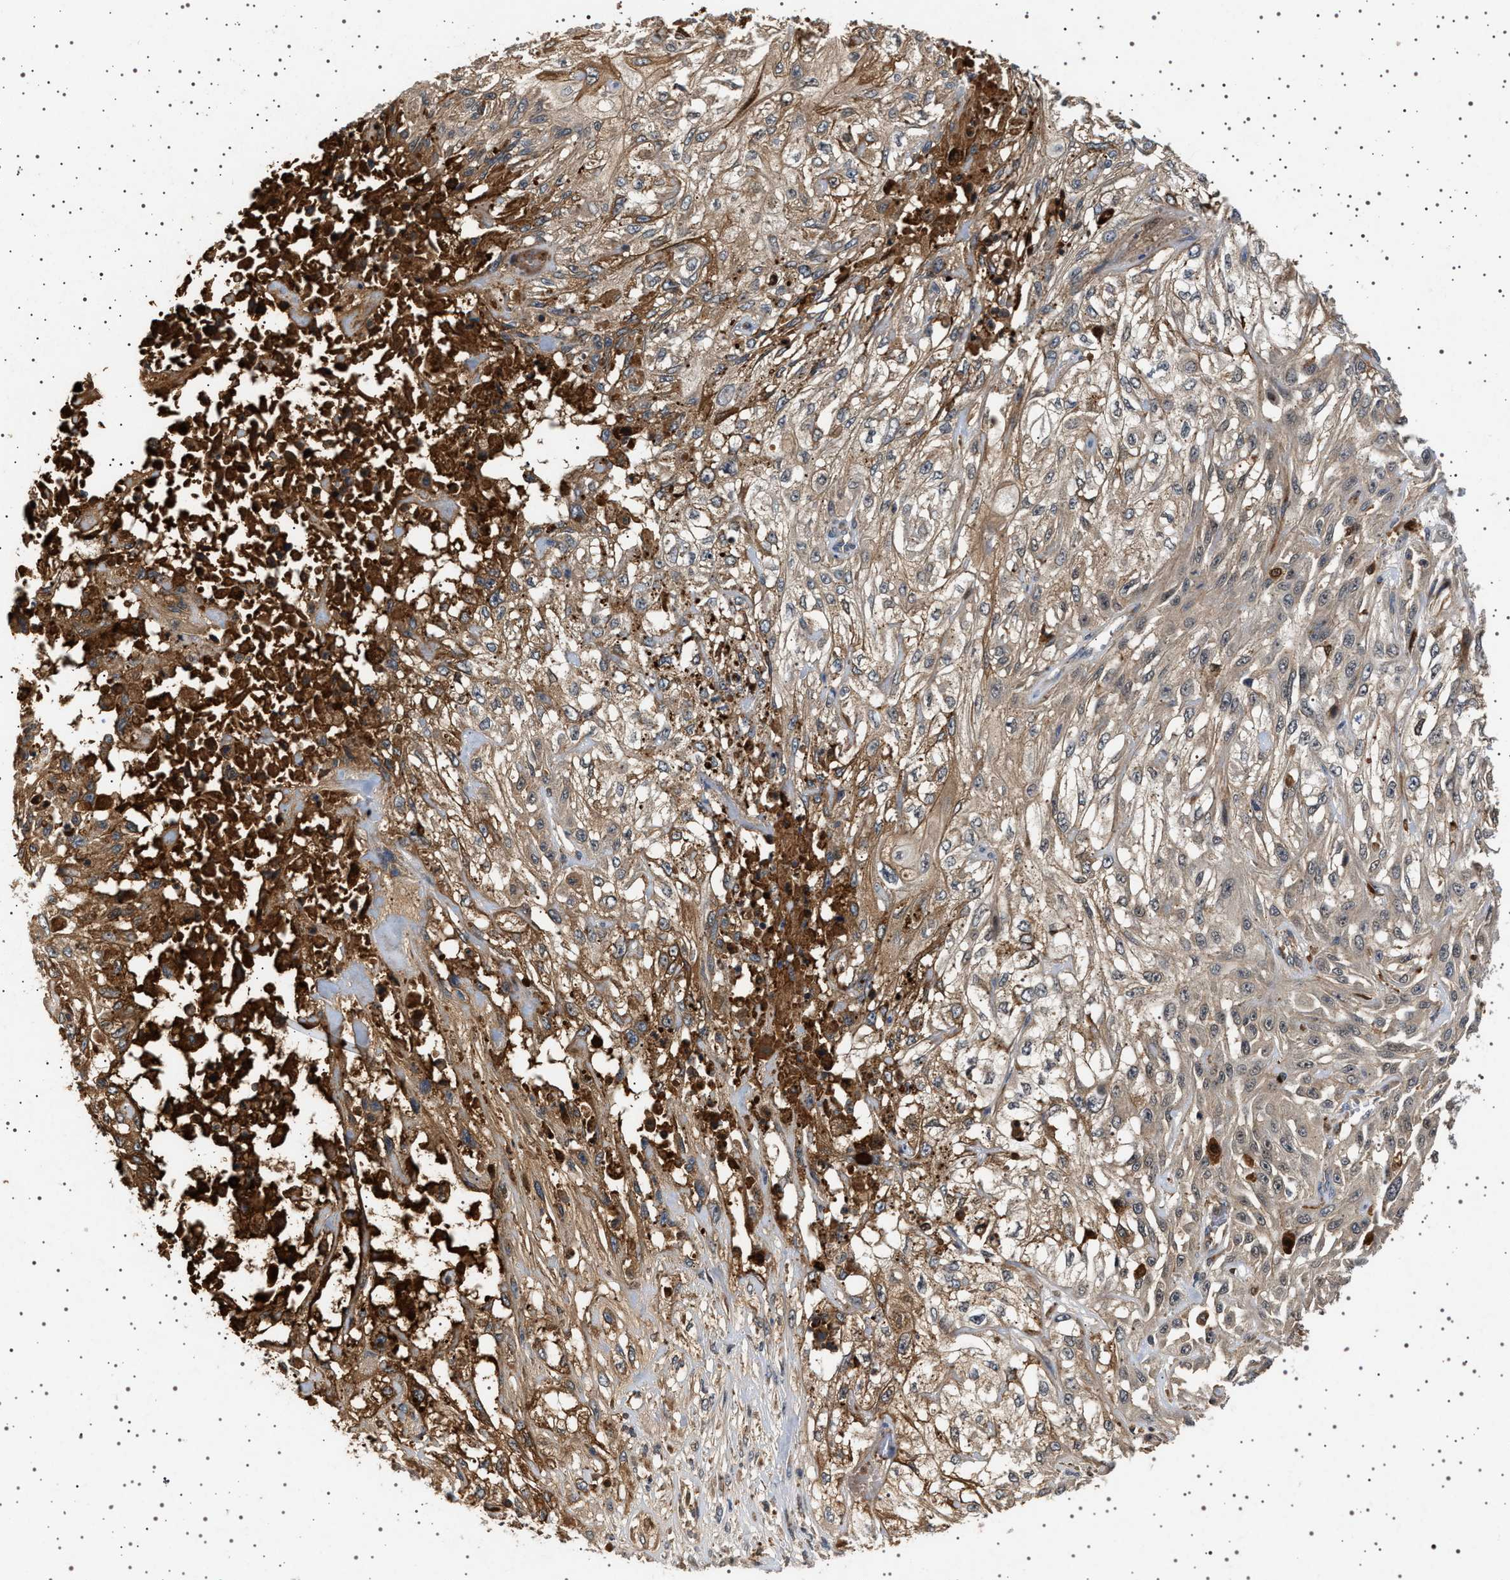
{"staining": {"intensity": "weak", "quantity": ">75%", "location": "cytoplasmic/membranous"}, "tissue": "skin cancer", "cell_type": "Tumor cells", "image_type": "cancer", "snomed": [{"axis": "morphology", "description": "Squamous cell carcinoma, NOS"}, {"axis": "morphology", "description": "Squamous cell carcinoma, metastatic, NOS"}, {"axis": "topography", "description": "Skin"}, {"axis": "topography", "description": "Lymph node"}], "caption": "Metastatic squamous cell carcinoma (skin) tissue displays weak cytoplasmic/membranous staining in about >75% of tumor cells", "gene": "FICD", "patient": {"sex": "male", "age": 75}}